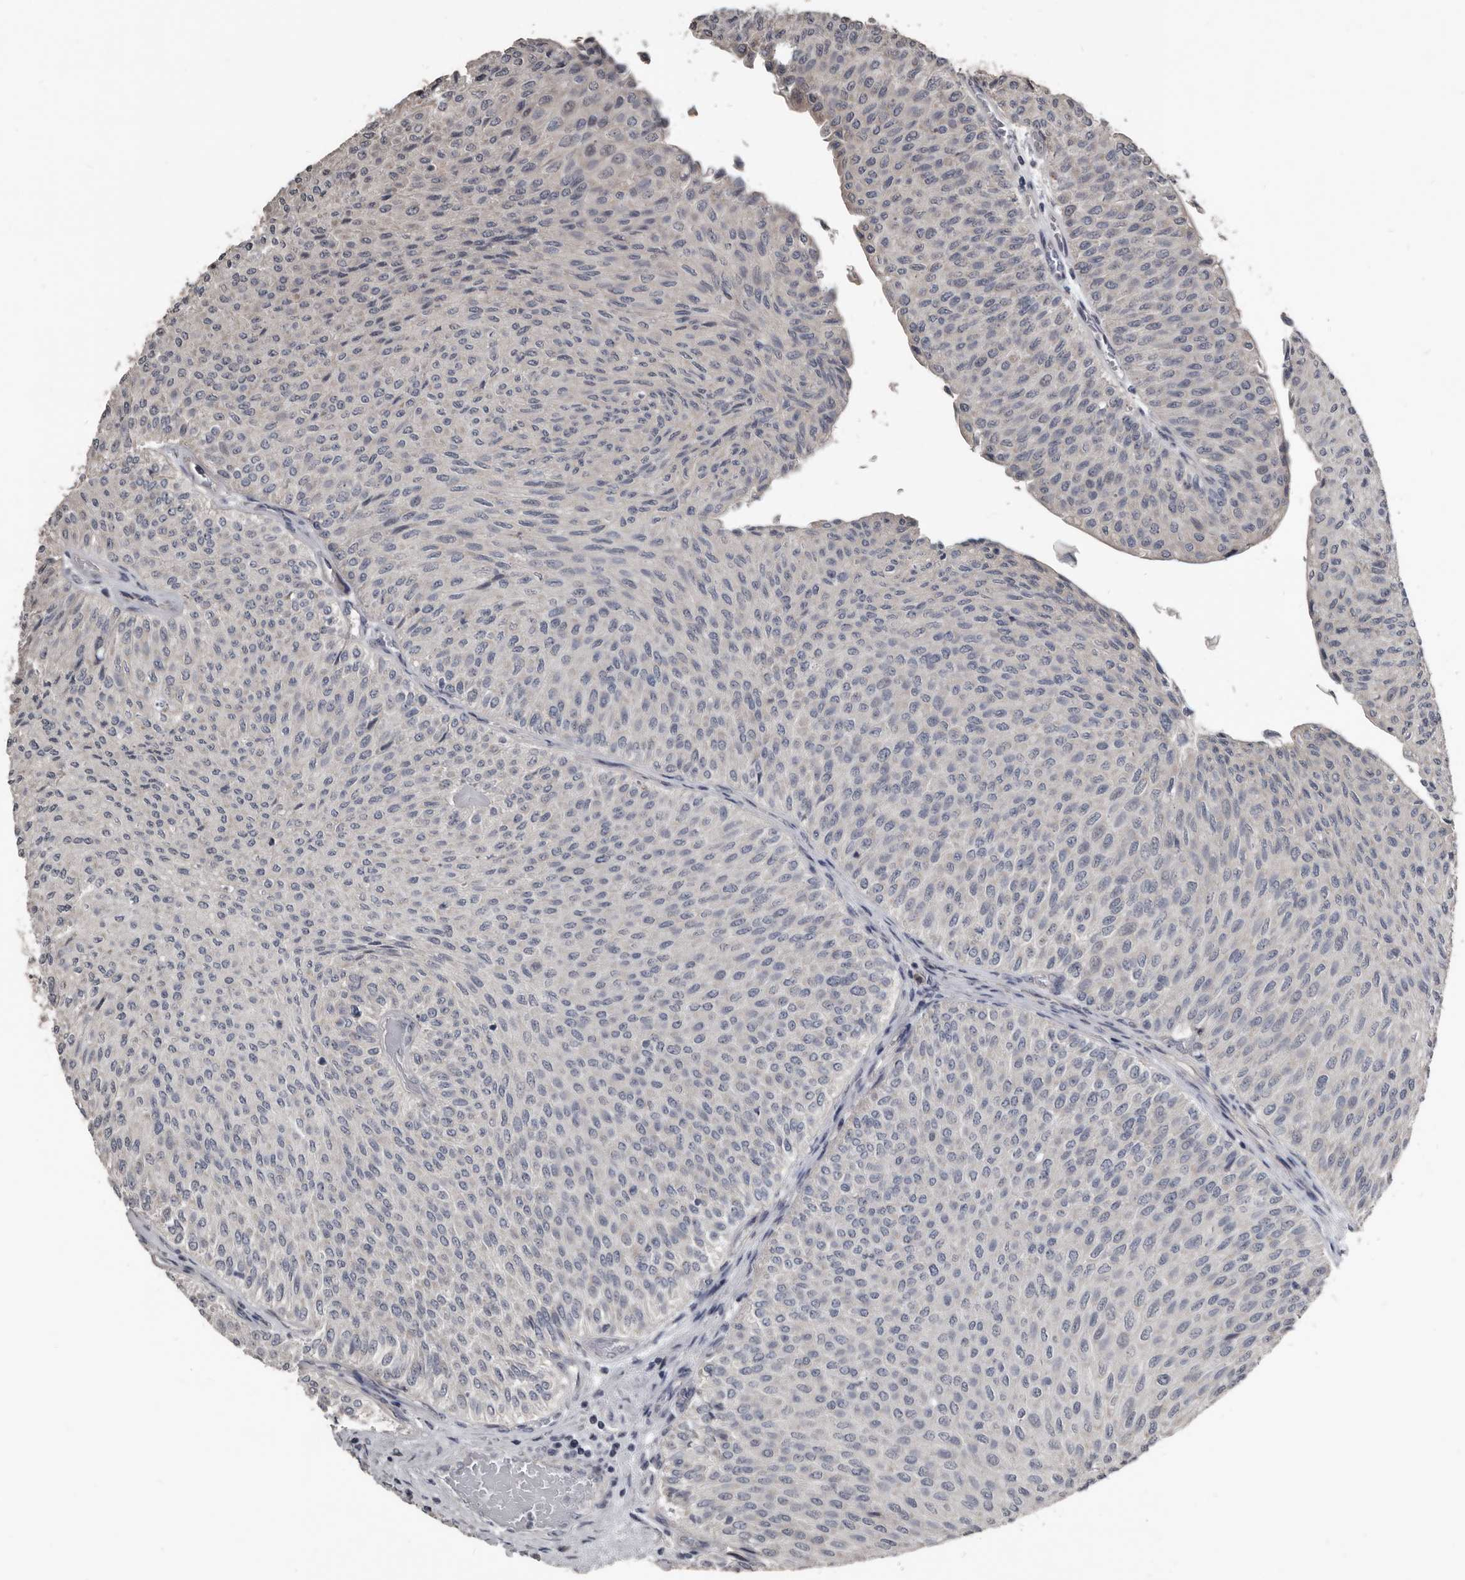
{"staining": {"intensity": "negative", "quantity": "none", "location": "none"}, "tissue": "urothelial cancer", "cell_type": "Tumor cells", "image_type": "cancer", "snomed": [{"axis": "morphology", "description": "Urothelial carcinoma, Low grade"}, {"axis": "topography", "description": "Urinary bladder"}], "caption": "Photomicrograph shows no protein expression in tumor cells of low-grade urothelial carcinoma tissue. Nuclei are stained in blue.", "gene": "DHPS", "patient": {"sex": "male", "age": 78}}